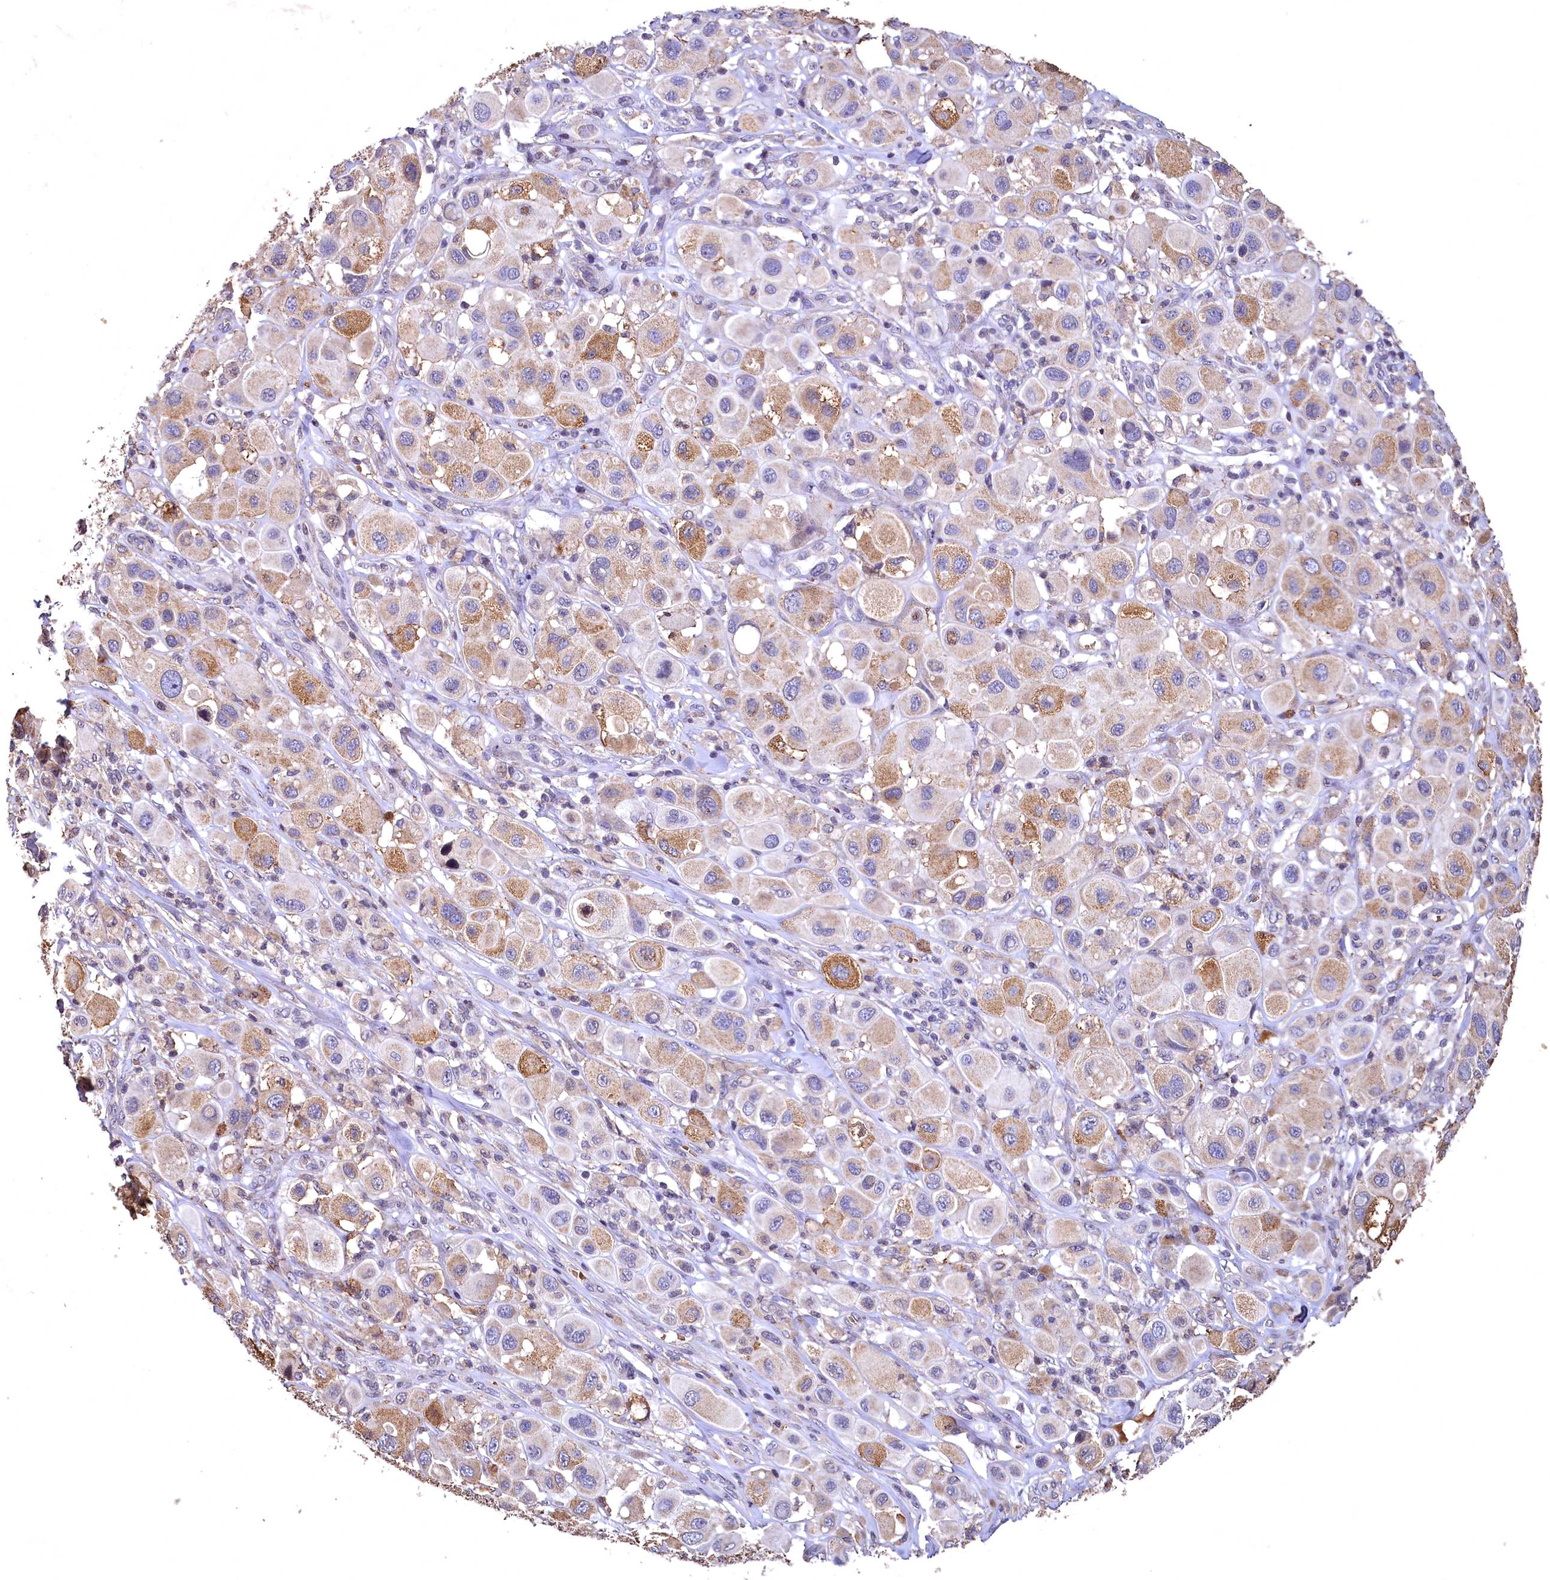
{"staining": {"intensity": "moderate", "quantity": "25%-75%", "location": "cytoplasmic/membranous"}, "tissue": "melanoma", "cell_type": "Tumor cells", "image_type": "cancer", "snomed": [{"axis": "morphology", "description": "Malignant melanoma, Metastatic site"}, {"axis": "topography", "description": "Skin"}], "caption": "Tumor cells show moderate cytoplasmic/membranous expression in about 25%-75% of cells in malignant melanoma (metastatic site).", "gene": "SPTA1", "patient": {"sex": "male", "age": 41}}